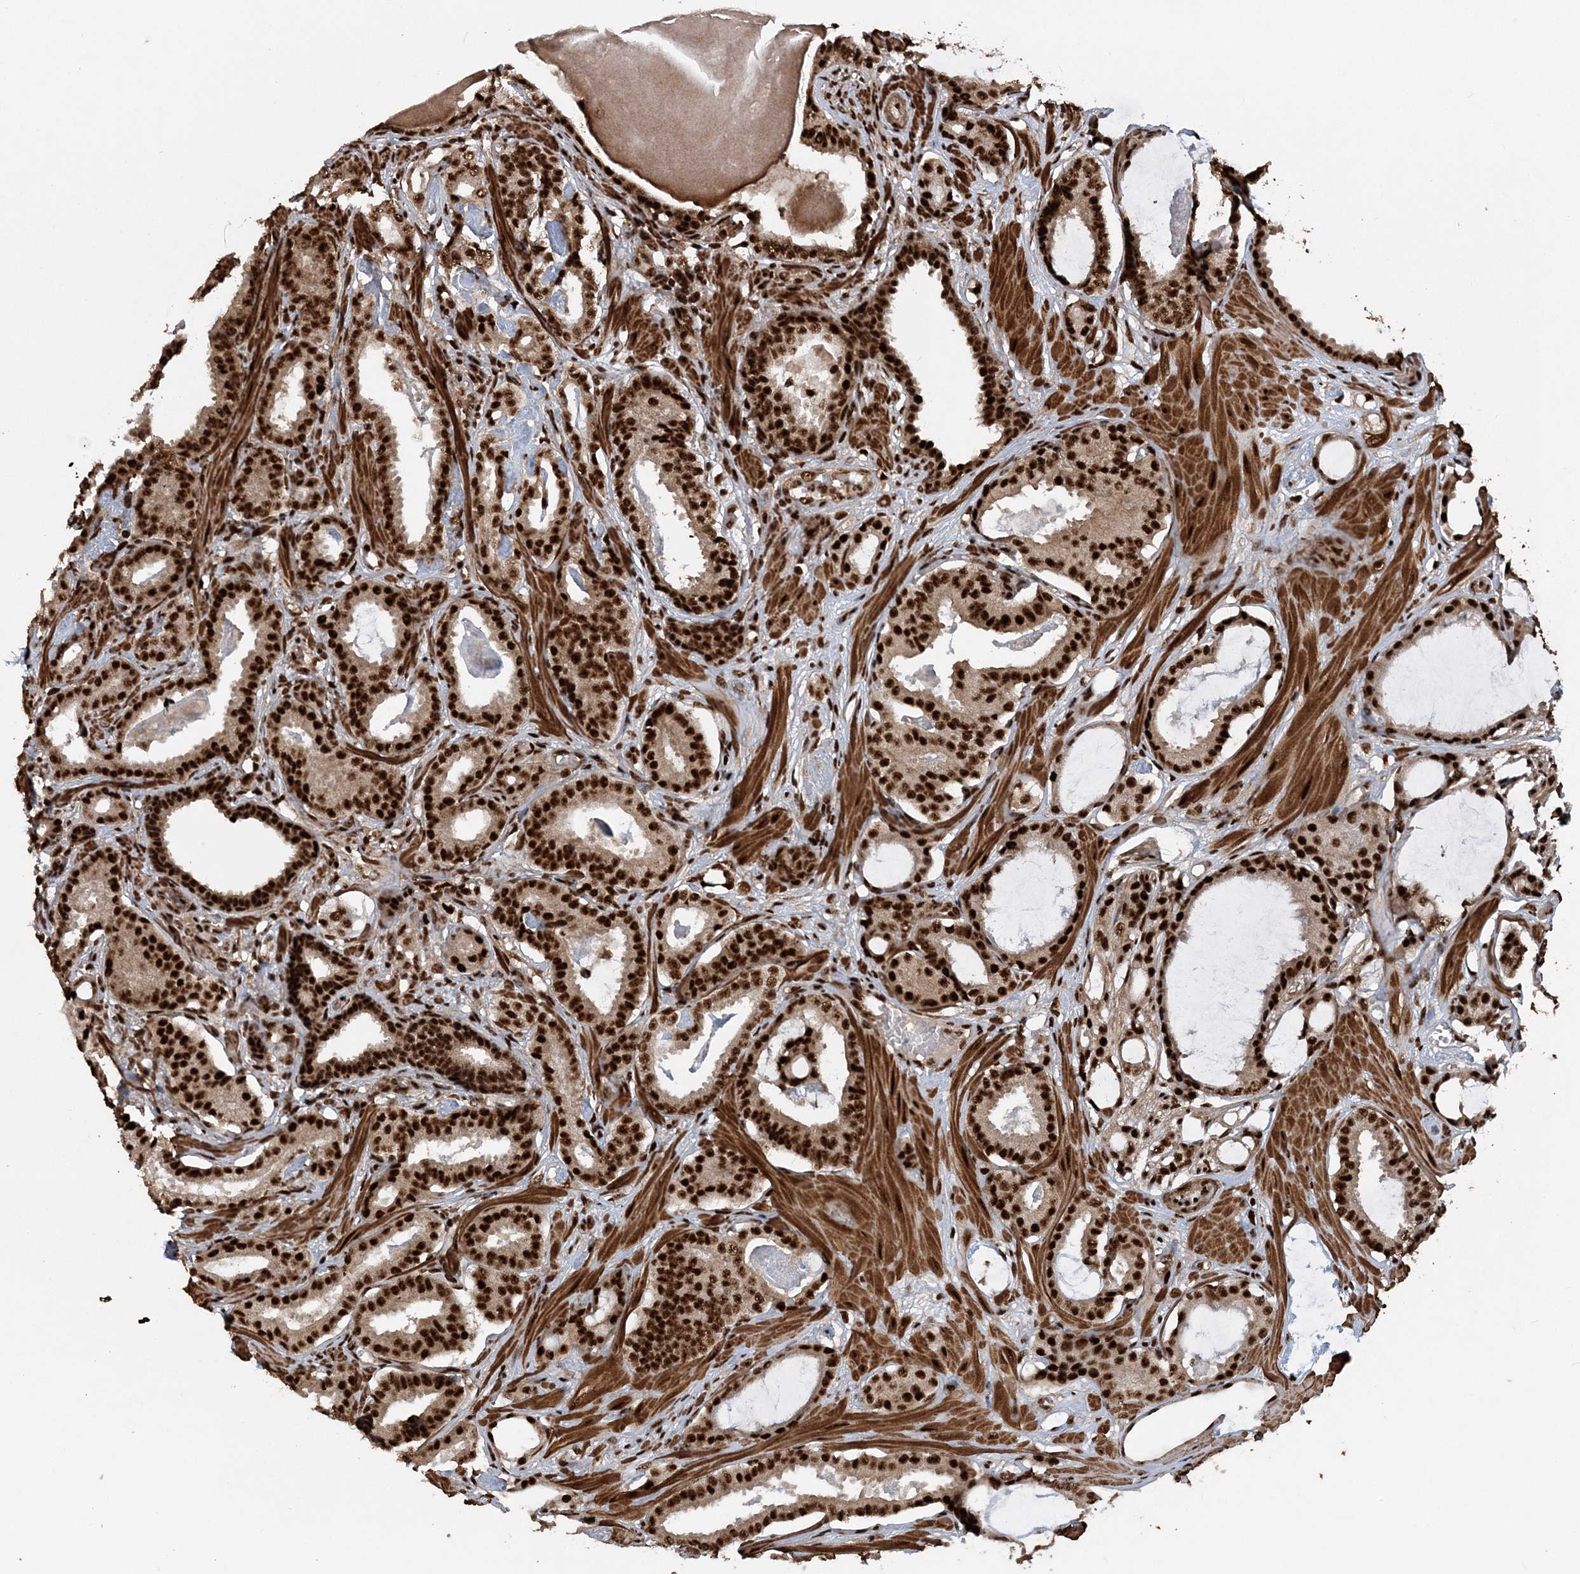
{"staining": {"intensity": "strong", "quantity": ">75%", "location": "nuclear"}, "tissue": "prostate cancer", "cell_type": "Tumor cells", "image_type": "cancer", "snomed": [{"axis": "morphology", "description": "Adenocarcinoma, Low grade"}, {"axis": "topography", "description": "Prostate"}], "caption": "Tumor cells show strong nuclear staining in about >75% of cells in prostate cancer (low-grade adenocarcinoma).", "gene": "EXOSC8", "patient": {"sex": "male", "age": 53}}